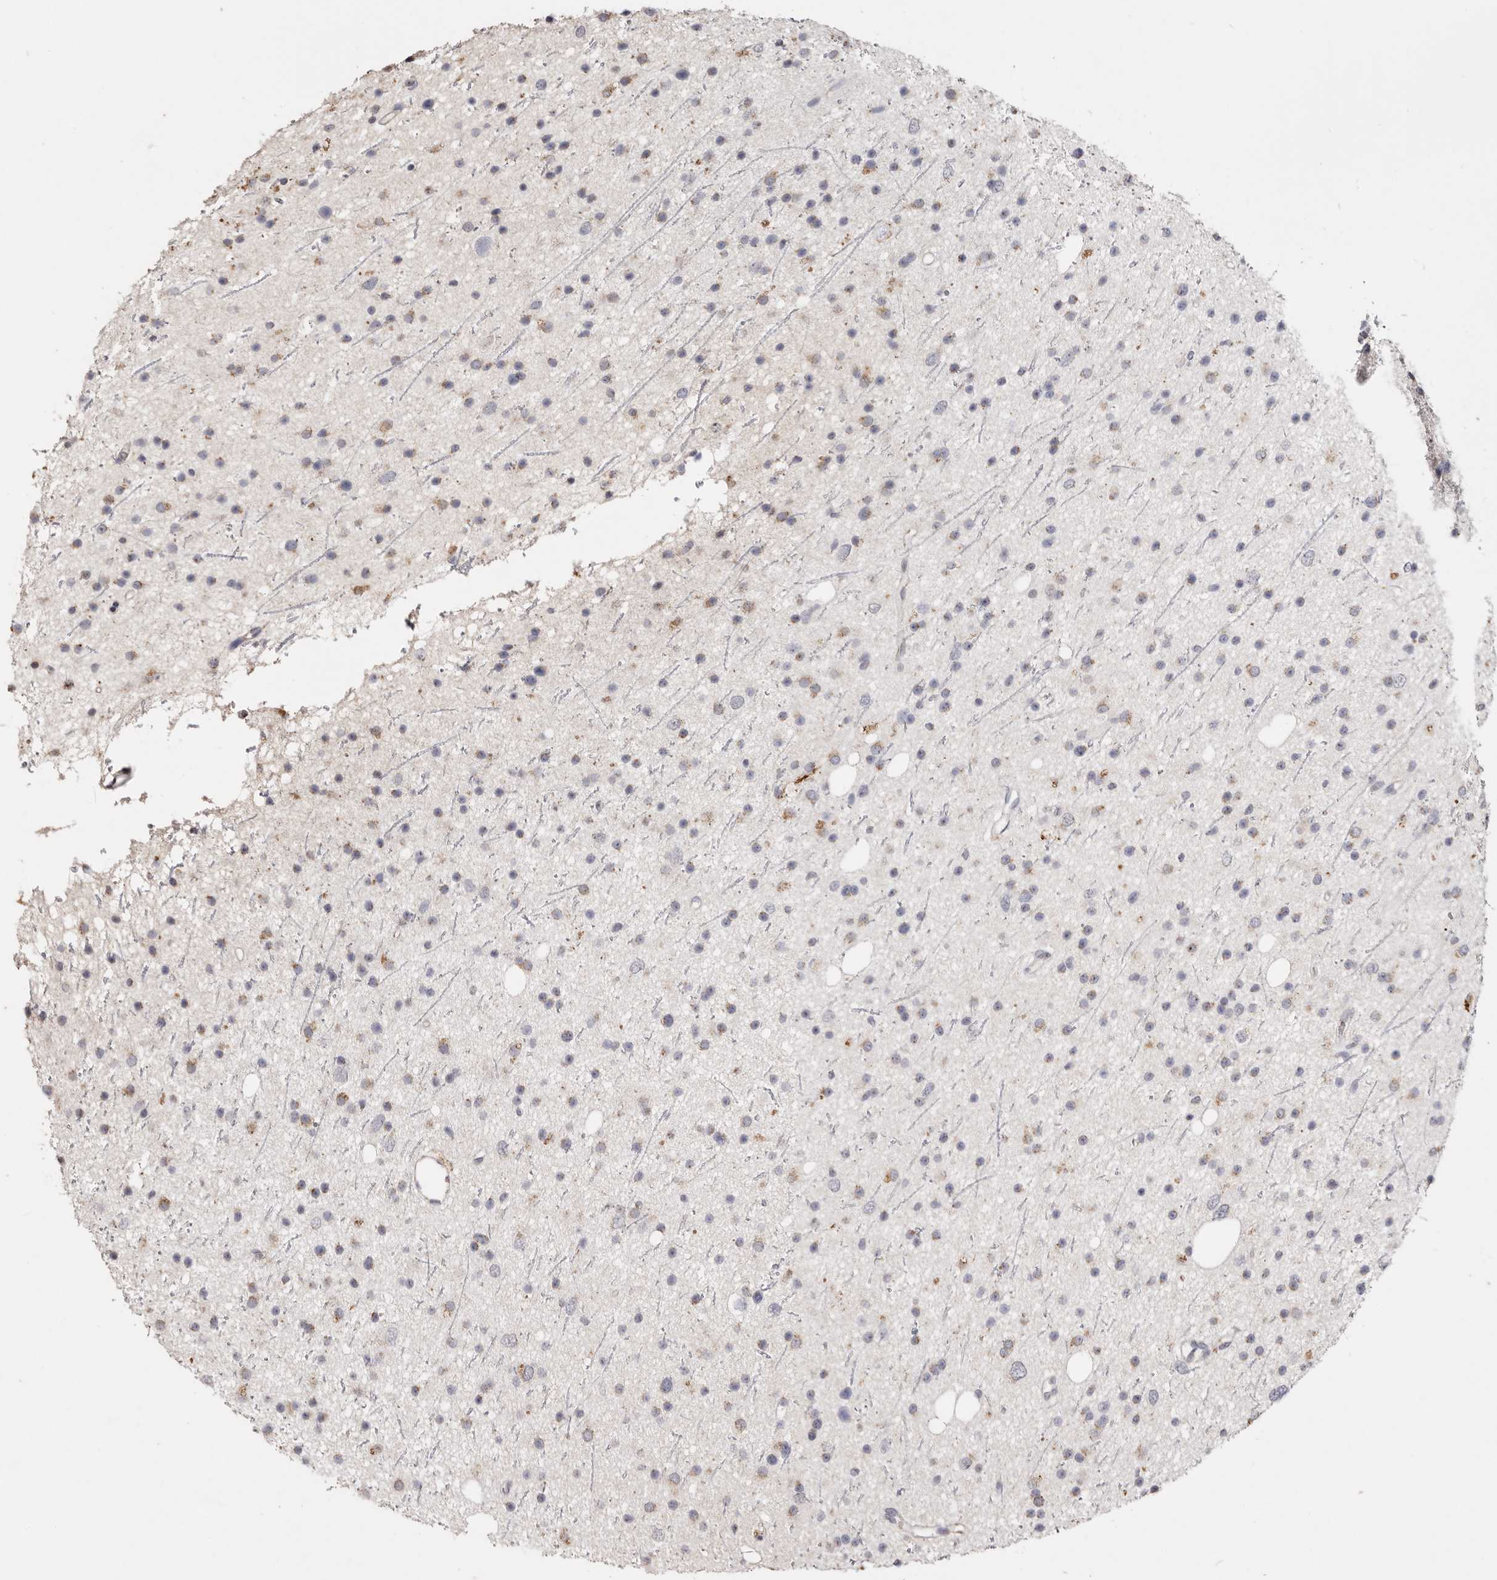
{"staining": {"intensity": "moderate", "quantity": "25%-75%", "location": "cytoplasmic/membranous"}, "tissue": "glioma", "cell_type": "Tumor cells", "image_type": "cancer", "snomed": [{"axis": "morphology", "description": "Glioma, malignant, Low grade"}, {"axis": "topography", "description": "Cerebral cortex"}], "caption": "Immunohistochemical staining of malignant glioma (low-grade) shows medium levels of moderate cytoplasmic/membranous protein staining in about 25%-75% of tumor cells.", "gene": "LGALS7B", "patient": {"sex": "female", "age": 39}}